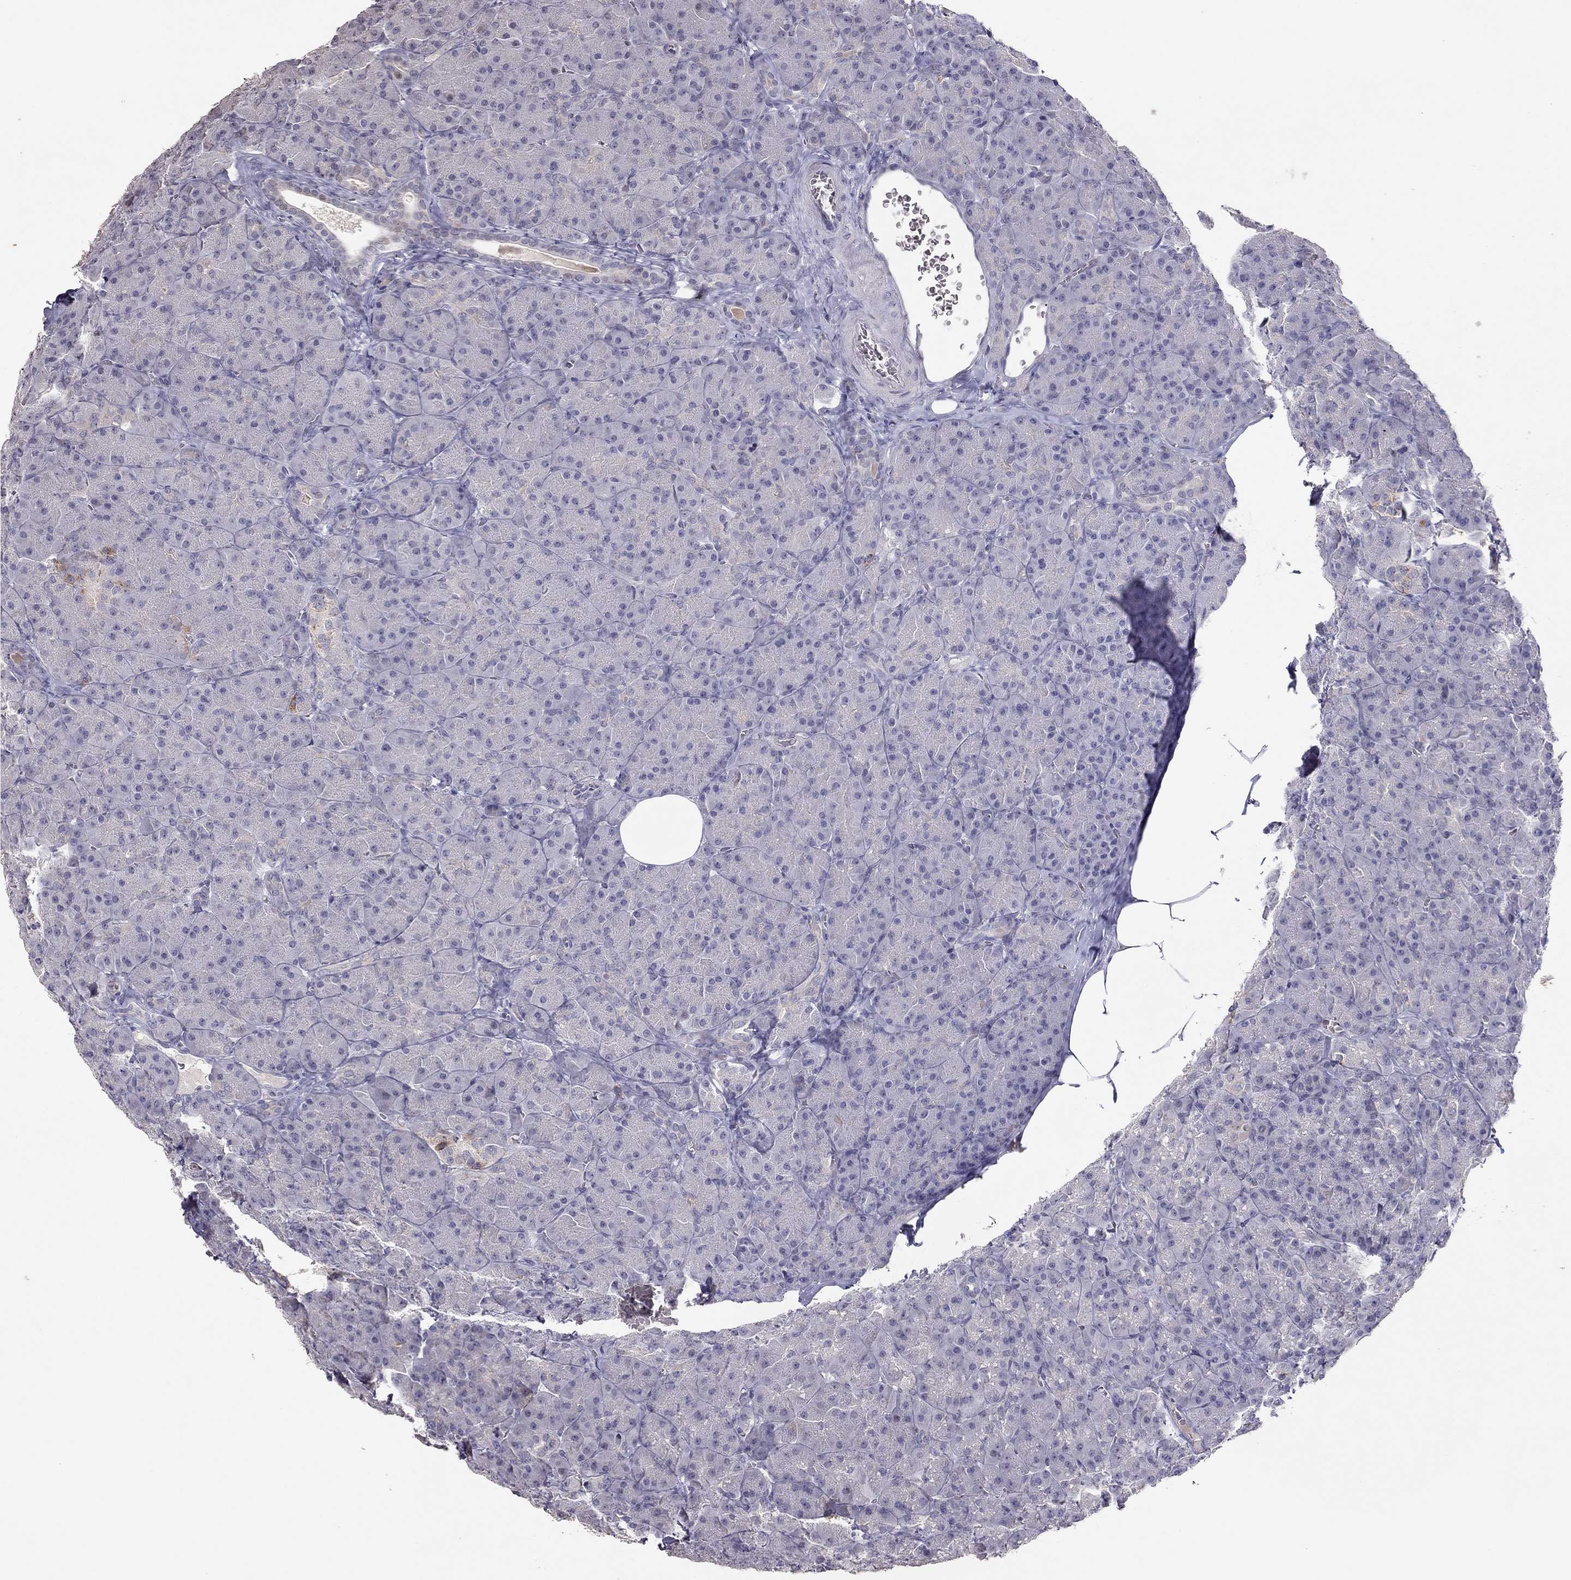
{"staining": {"intensity": "negative", "quantity": "none", "location": "none"}, "tissue": "pancreas", "cell_type": "Exocrine glandular cells", "image_type": "normal", "snomed": [{"axis": "morphology", "description": "Normal tissue, NOS"}, {"axis": "topography", "description": "Pancreas"}], "caption": "This is an immunohistochemistry histopathology image of unremarkable human pancreas. There is no positivity in exocrine glandular cells.", "gene": "TSHB", "patient": {"sex": "male", "age": 57}}